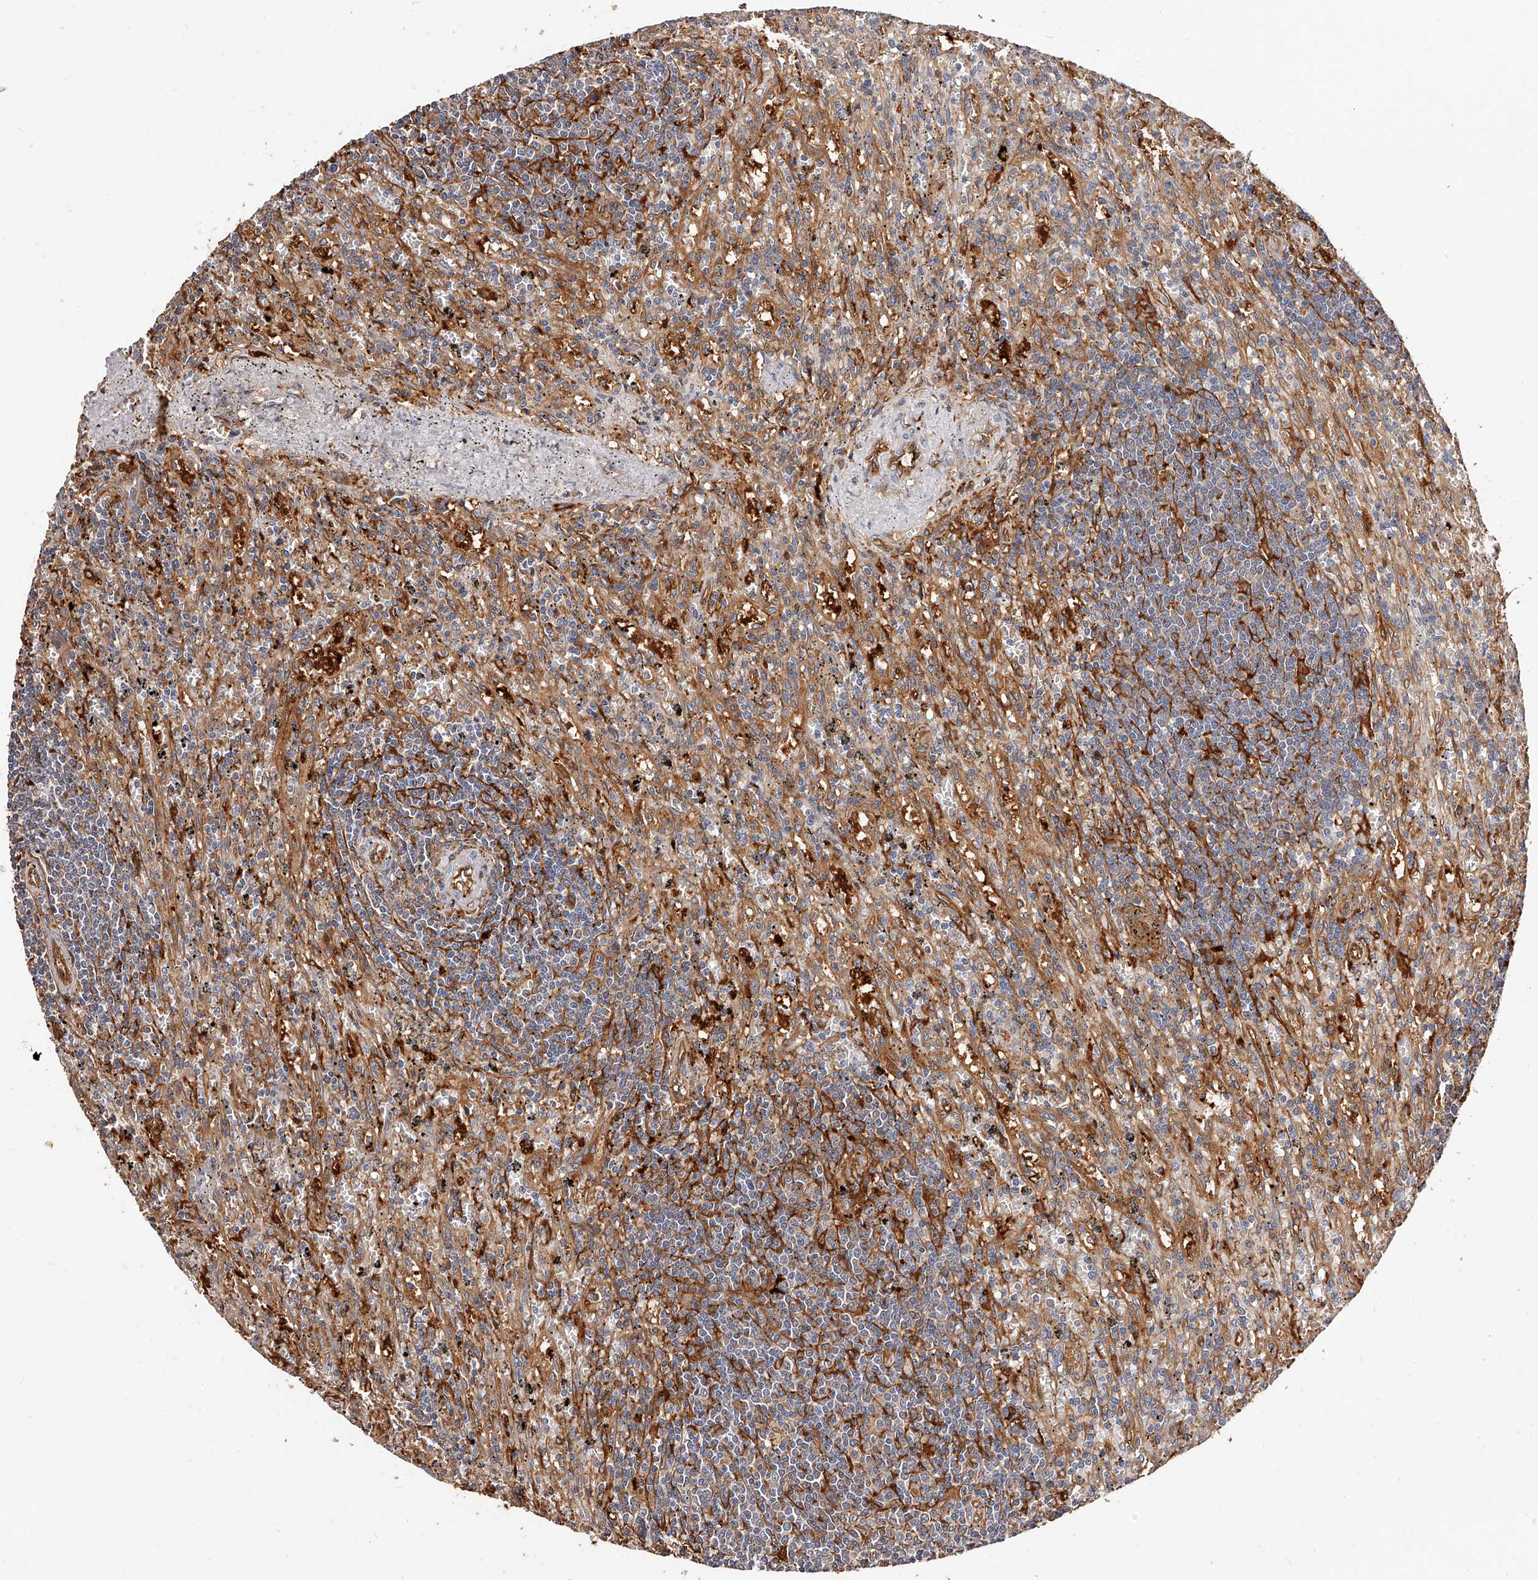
{"staining": {"intensity": "negative", "quantity": "none", "location": "none"}, "tissue": "lymphoma", "cell_type": "Tumor cells", "image_type": "cancer", "snomed": [{"axis": "morphology", "description": "Malignant lymphoma, non-Hodgkin's type, Low grade"}, {"axis": "topography", "description": "Spleen"}], "caption": "The immunohistochemistry (IHC) image has no significant positivity in tumor cells of lymphoma tissue.", "gene": "LAP3", "patient": {"sex": "male", "age": 76}}